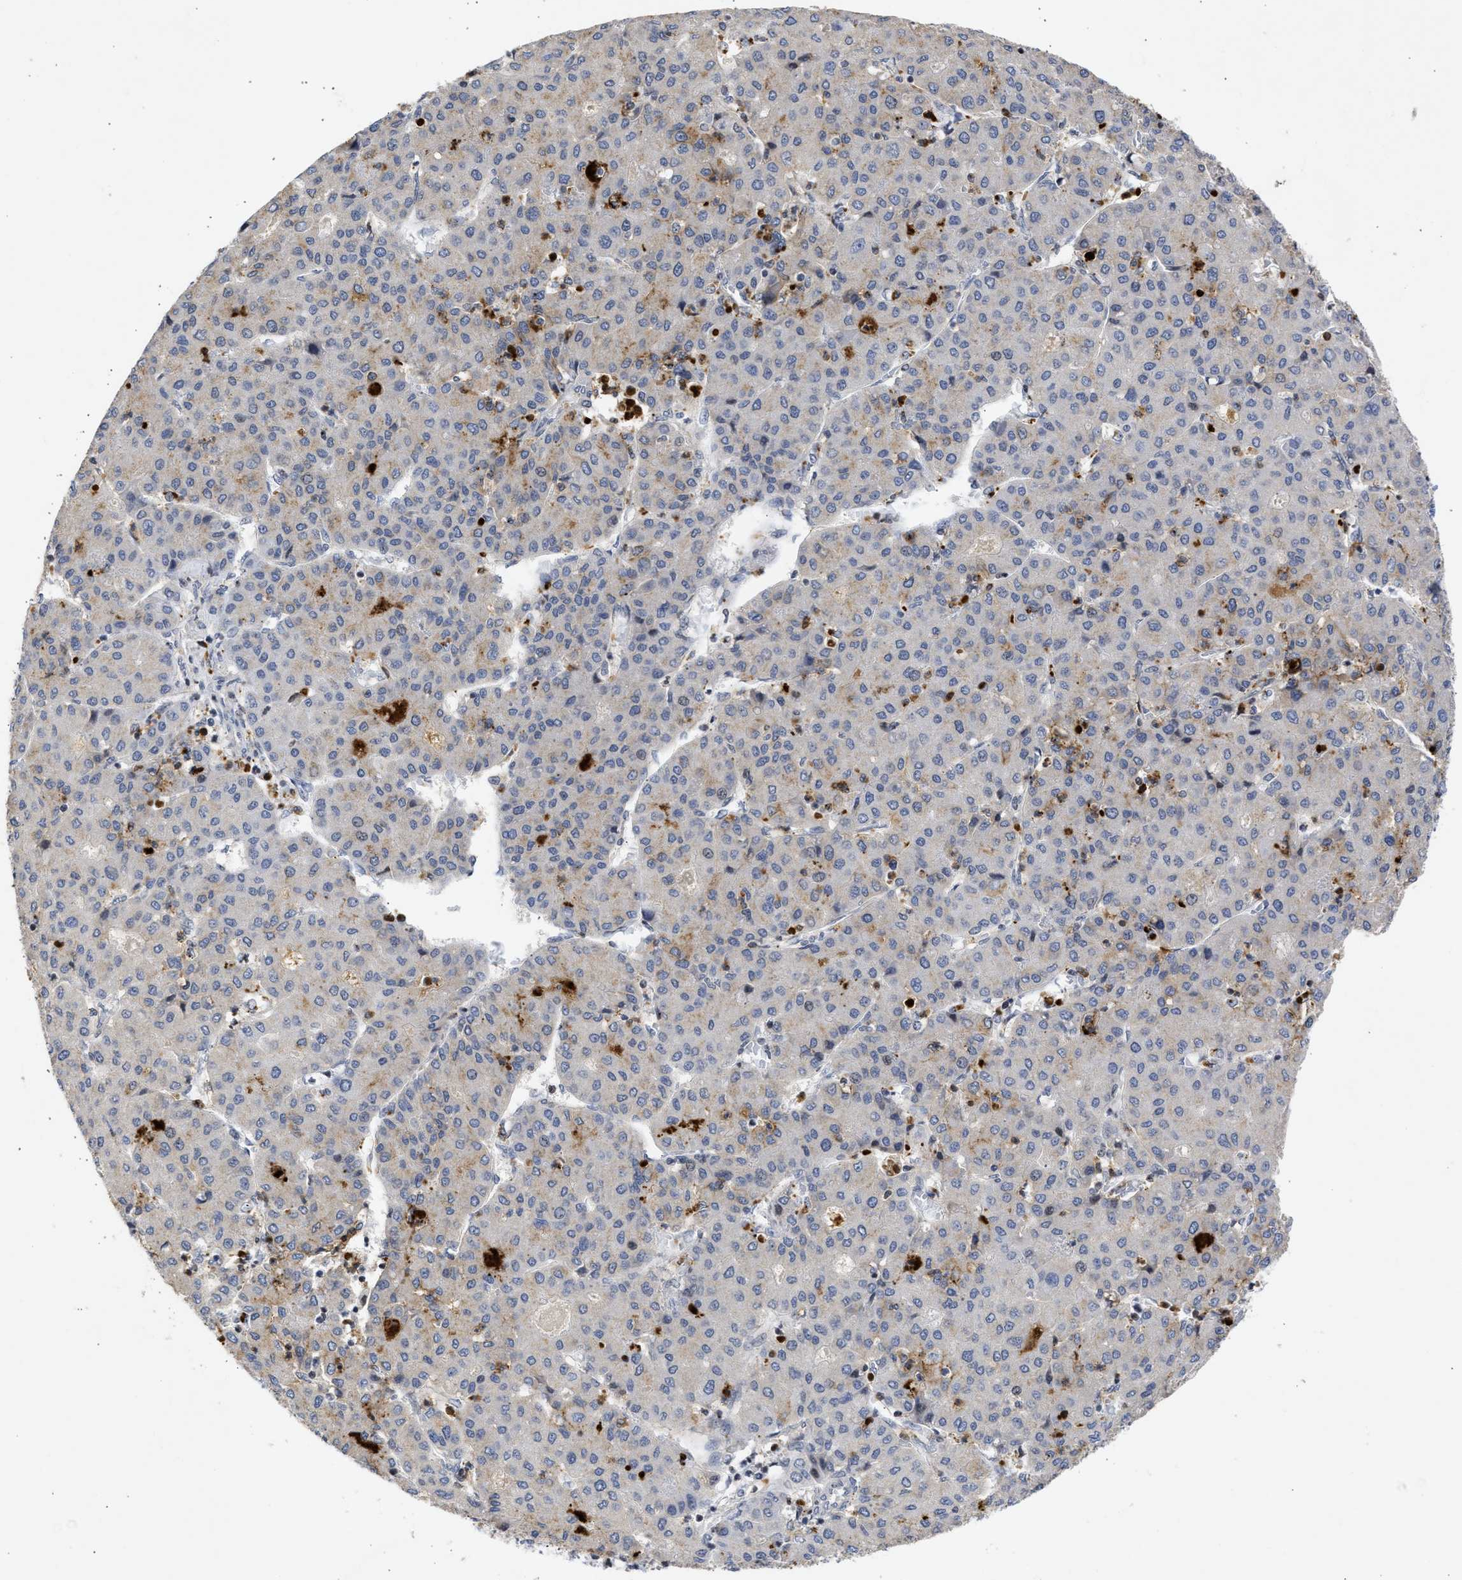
{"staining": {"intensity": "weak", "quantity": "<25%", "location": "cytoplasmic/membranous"}, "tissue": "liver cancer", "cell_type": "Tumor cells", "image_type": "cancer", "snomed": [{"axis": "morphology", "description": "Carcinoma, Hepatocellular, NOS"}, {"axis": "topography", "description": "Liver"}], "caption": "Protein analysis of liver cancer (hepatocellular carcinoma) exhibits no significant staining in tumor cells. (DAB immunohistochemistry, high magnification).", "gene": "ENSG00000142539", "patient": {"sex": "male", "age": 65}}